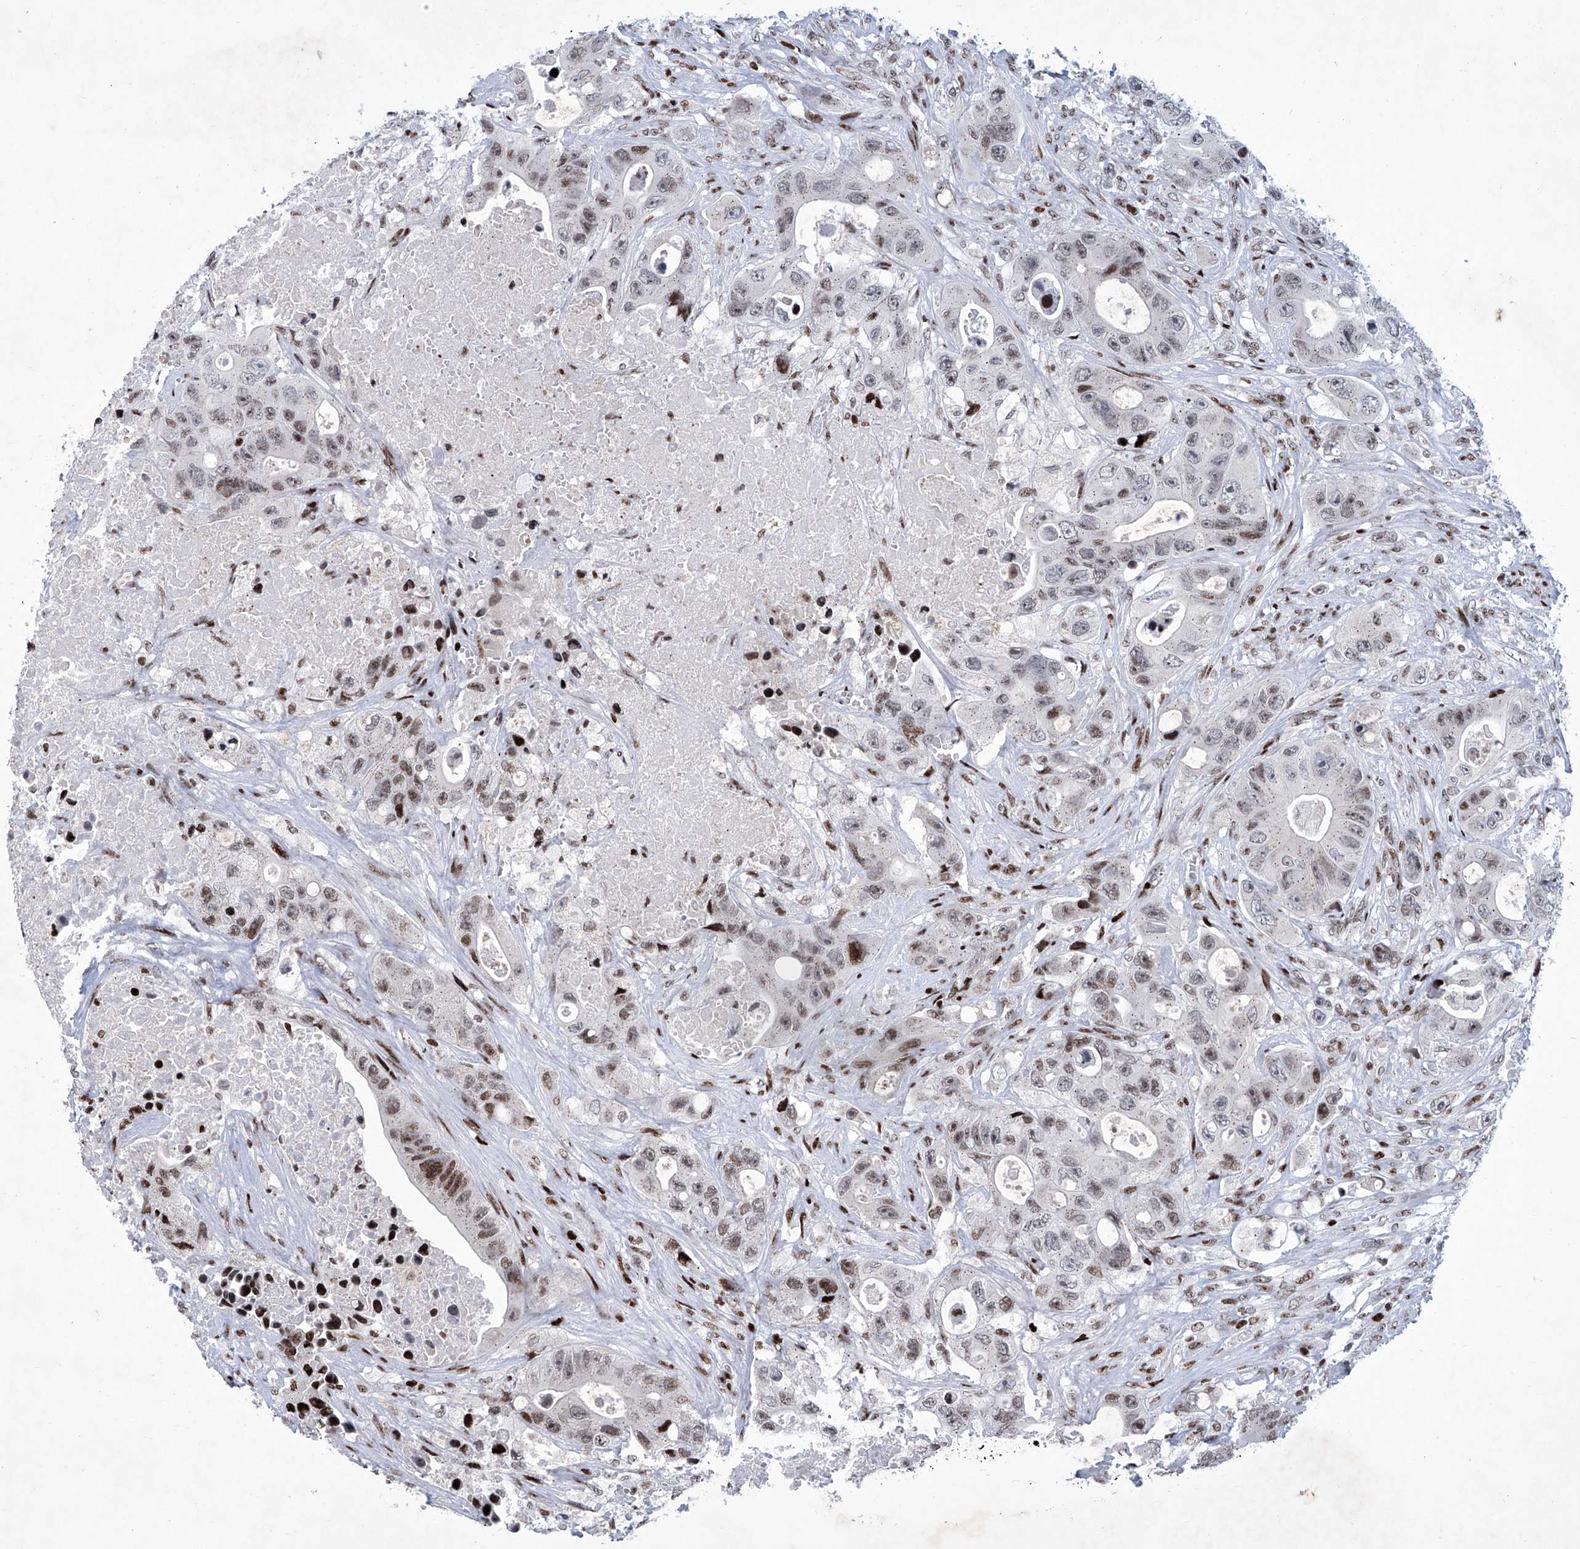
{"staining": {"intensity": "moderate", "quantity": "25%-75%", "location": "nuclear"}, "tissue": "colorectal cancer", "cell_type": "Tumor cells", "image_type": "cancer", "snomed": [{"axis": "morphology", "description": "Adenocarcinoma, NOS"}, {"axis": "topography", "description": "Colon"}], "caption": "Colorectal cancer tissue shows moderate nuclear expression in approximately 25%-75% of tumor cells, visualized by immunohistochemistry.", "gene": "HEY2", "patient": {"sex": "female", "age": 46}}